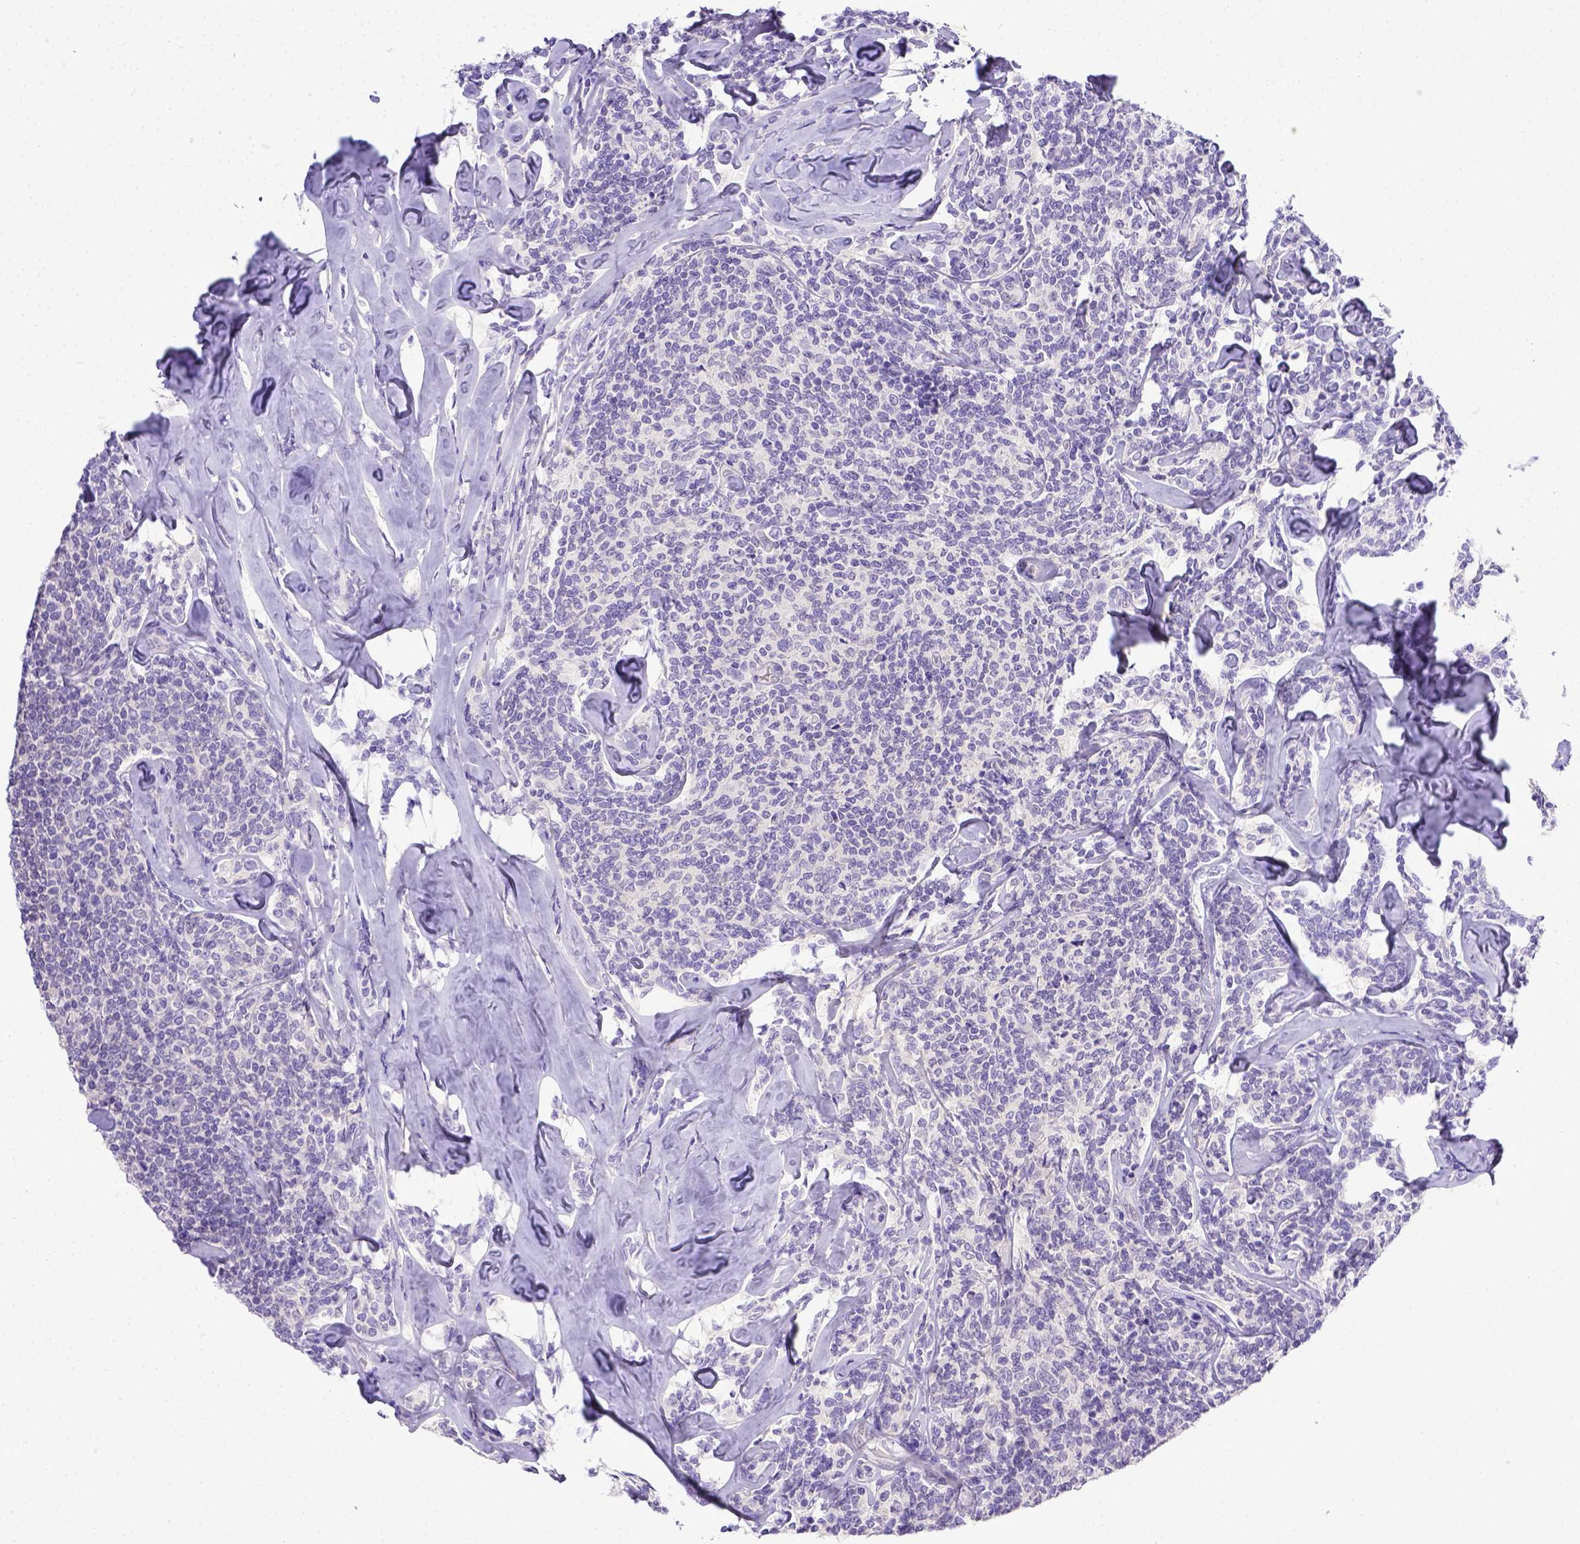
{"staining": {"intensity": "negative", "quantity": "none", "location": "none"}, "tissue": "lymphoma", "cell_type": "Tumor cells", "image_type": "cancer", "snomed": [{"axis": "morphology", "description": "Malignant lymphoma, non-Hodgkin's type, Low grade"}, {"axis": "topography", "description": "Lymph node"}], "caption": "Photomicrograph shows no protein expression in tumor cells of lymphoma tissue.", "gene": "BTN1A1", "patient": {"sex": "female", "age": 56}}